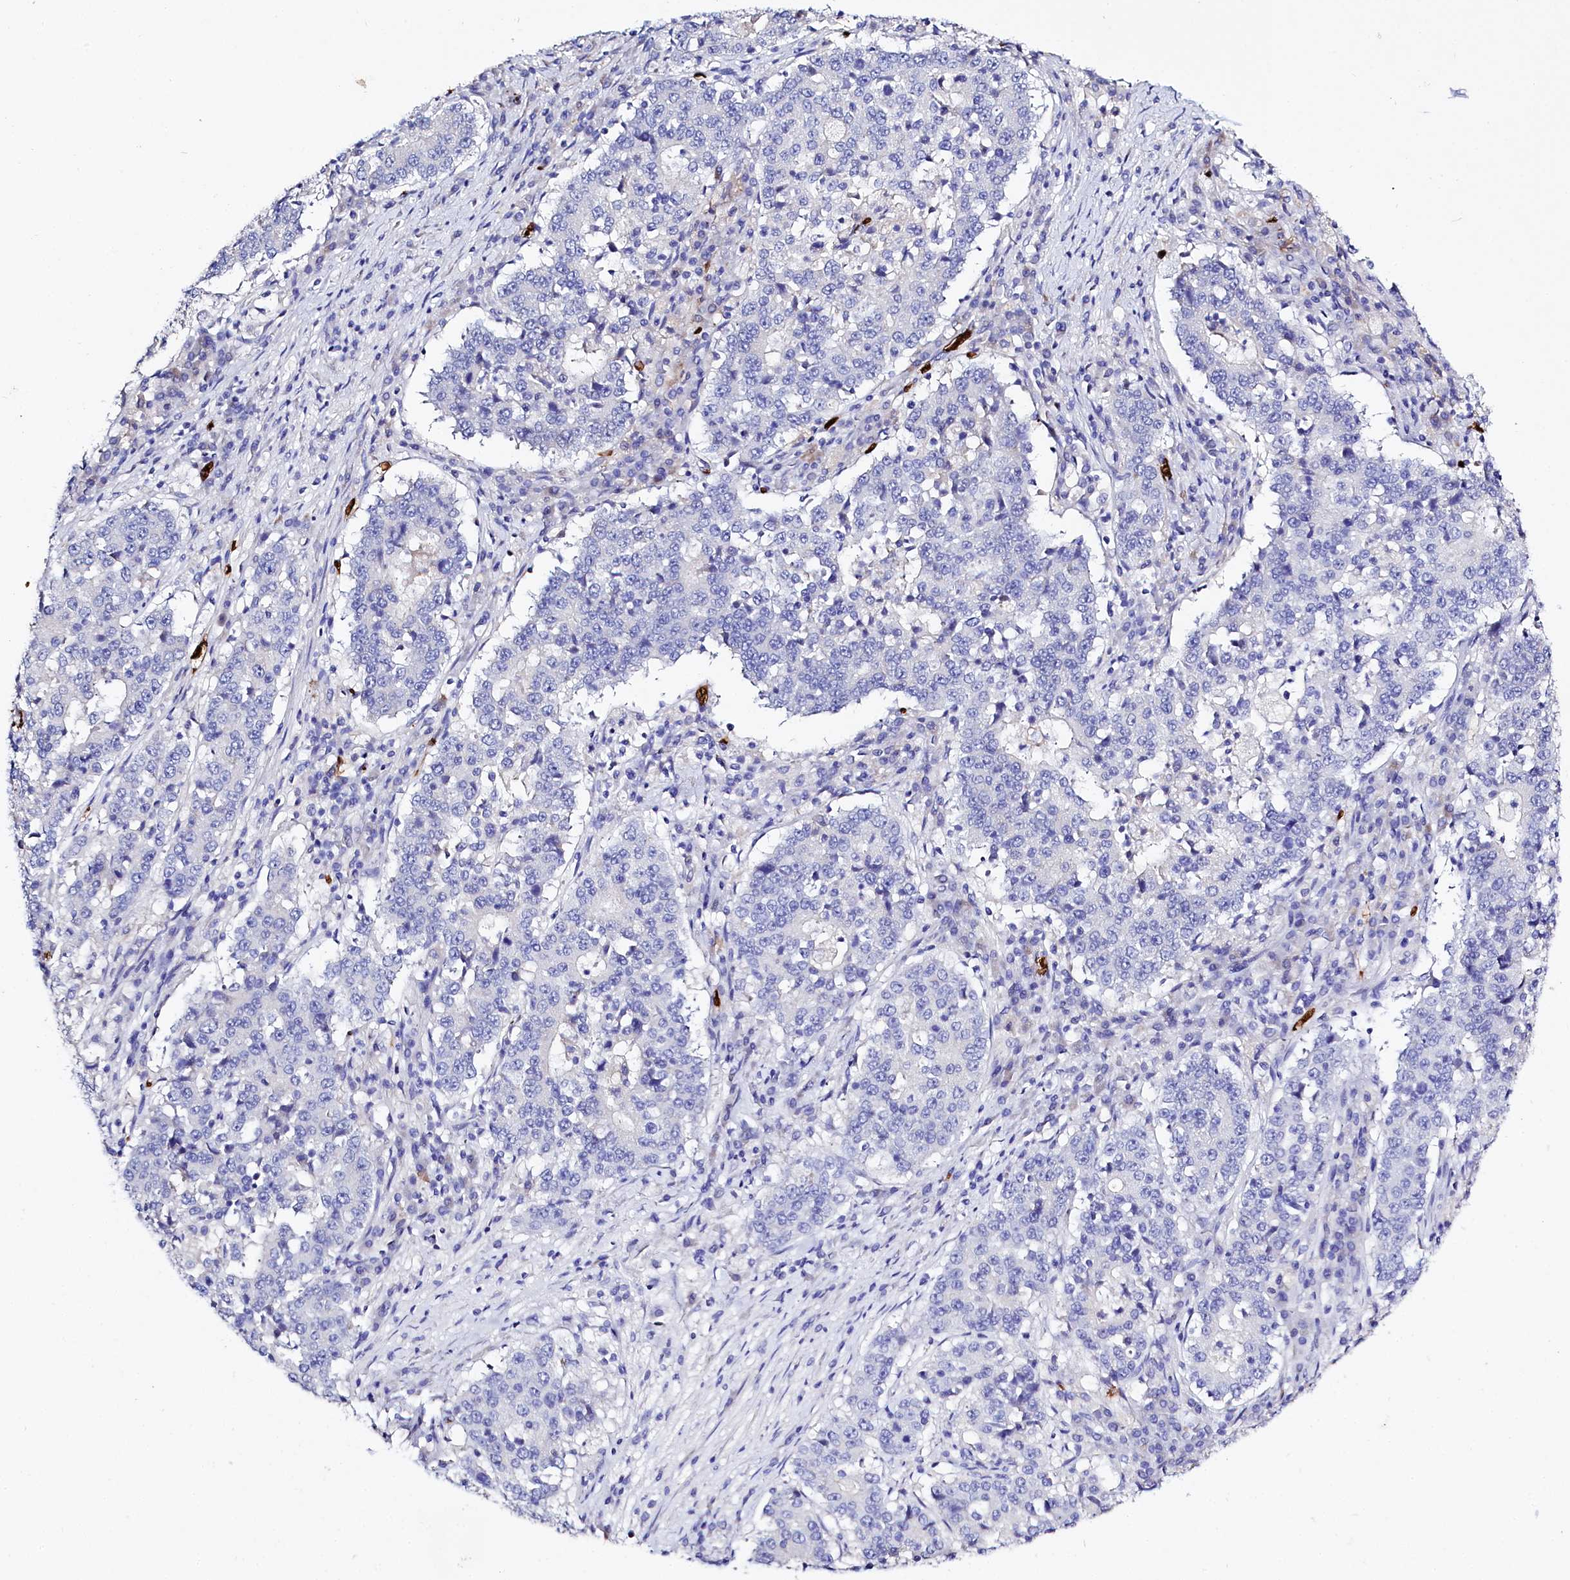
{"staining": {"intensity": "negative", "quantity": "none", "location": "none"}, "tissue": "stomach cancer", "cell_type": "Tumor cells", "image_type": "cancer", "snomed": [{"axis": "morphology", "description": "Adenocarcinoma, NOS"}, {"axis": "topography", "description": "Stomach"}], "caption": "An image of human stomach adenocarcinoma is negative for staining in tumor cells. (Immunohistochemistry, brightfield microscopy, high magnification).", "gene": "RPUSD3", "patient": {"sex": "male", "age": 59}}